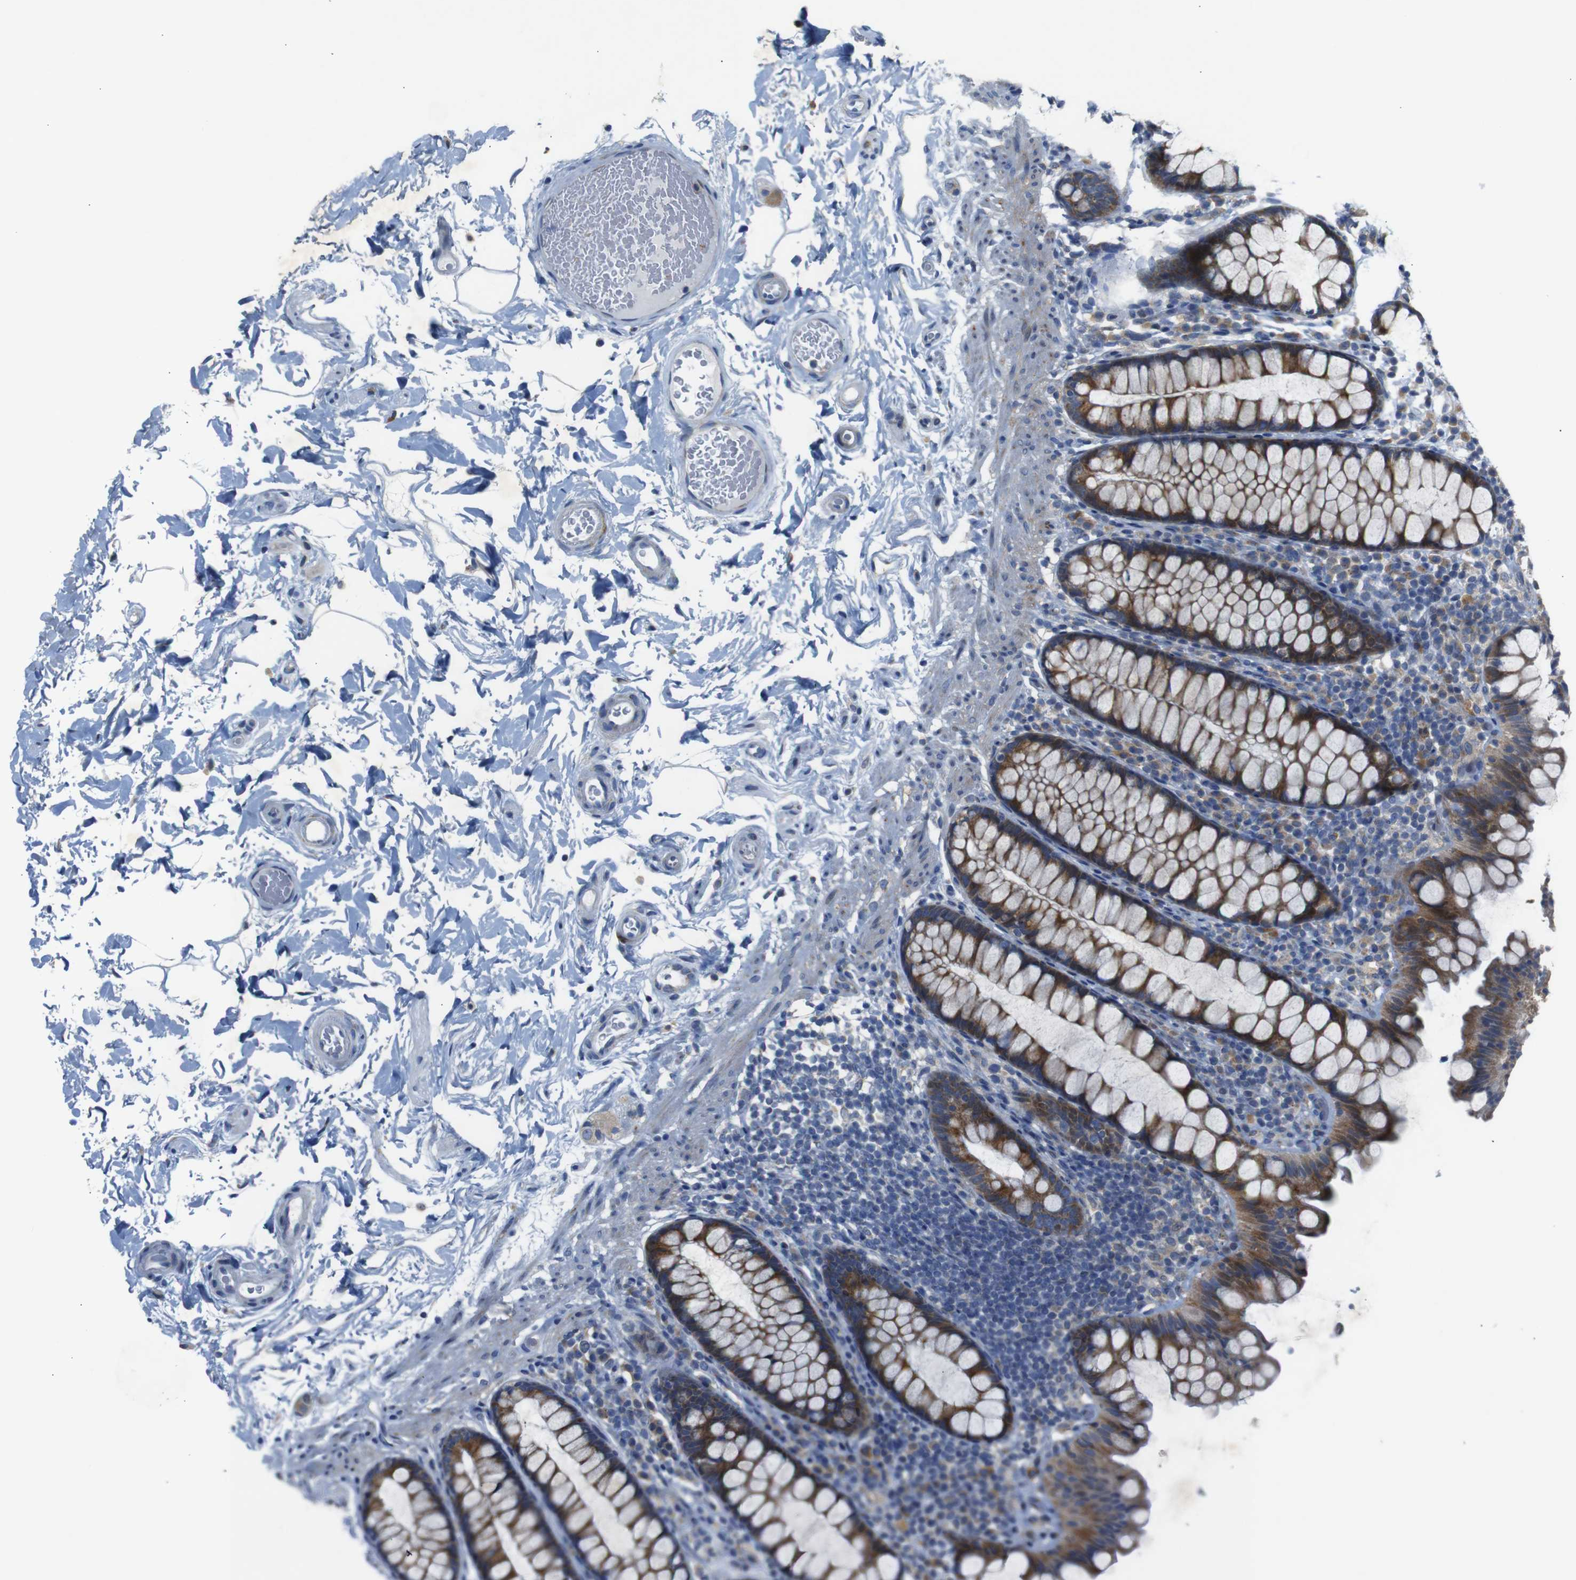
{"staining": {"intensity": "weak", "quantity": "25%-75%", "location": "cytoplasmic/membranous"}, "tissue": "colon", "cell_type": "Endothelial cells", "image_type": "normal", "snomed": [{"axis": "morphology", "description": "Normal tissue, NOS"}, {"axis": "topography", "description": "Colon"}], "caption": "Protein expression by IHC reveals weak cytoplasmic/membranous positivity in about 25%-75% of endothelial cells in normal colon.", "gene": "CHST10", "patient": {"sex": "female", "age": 80}}